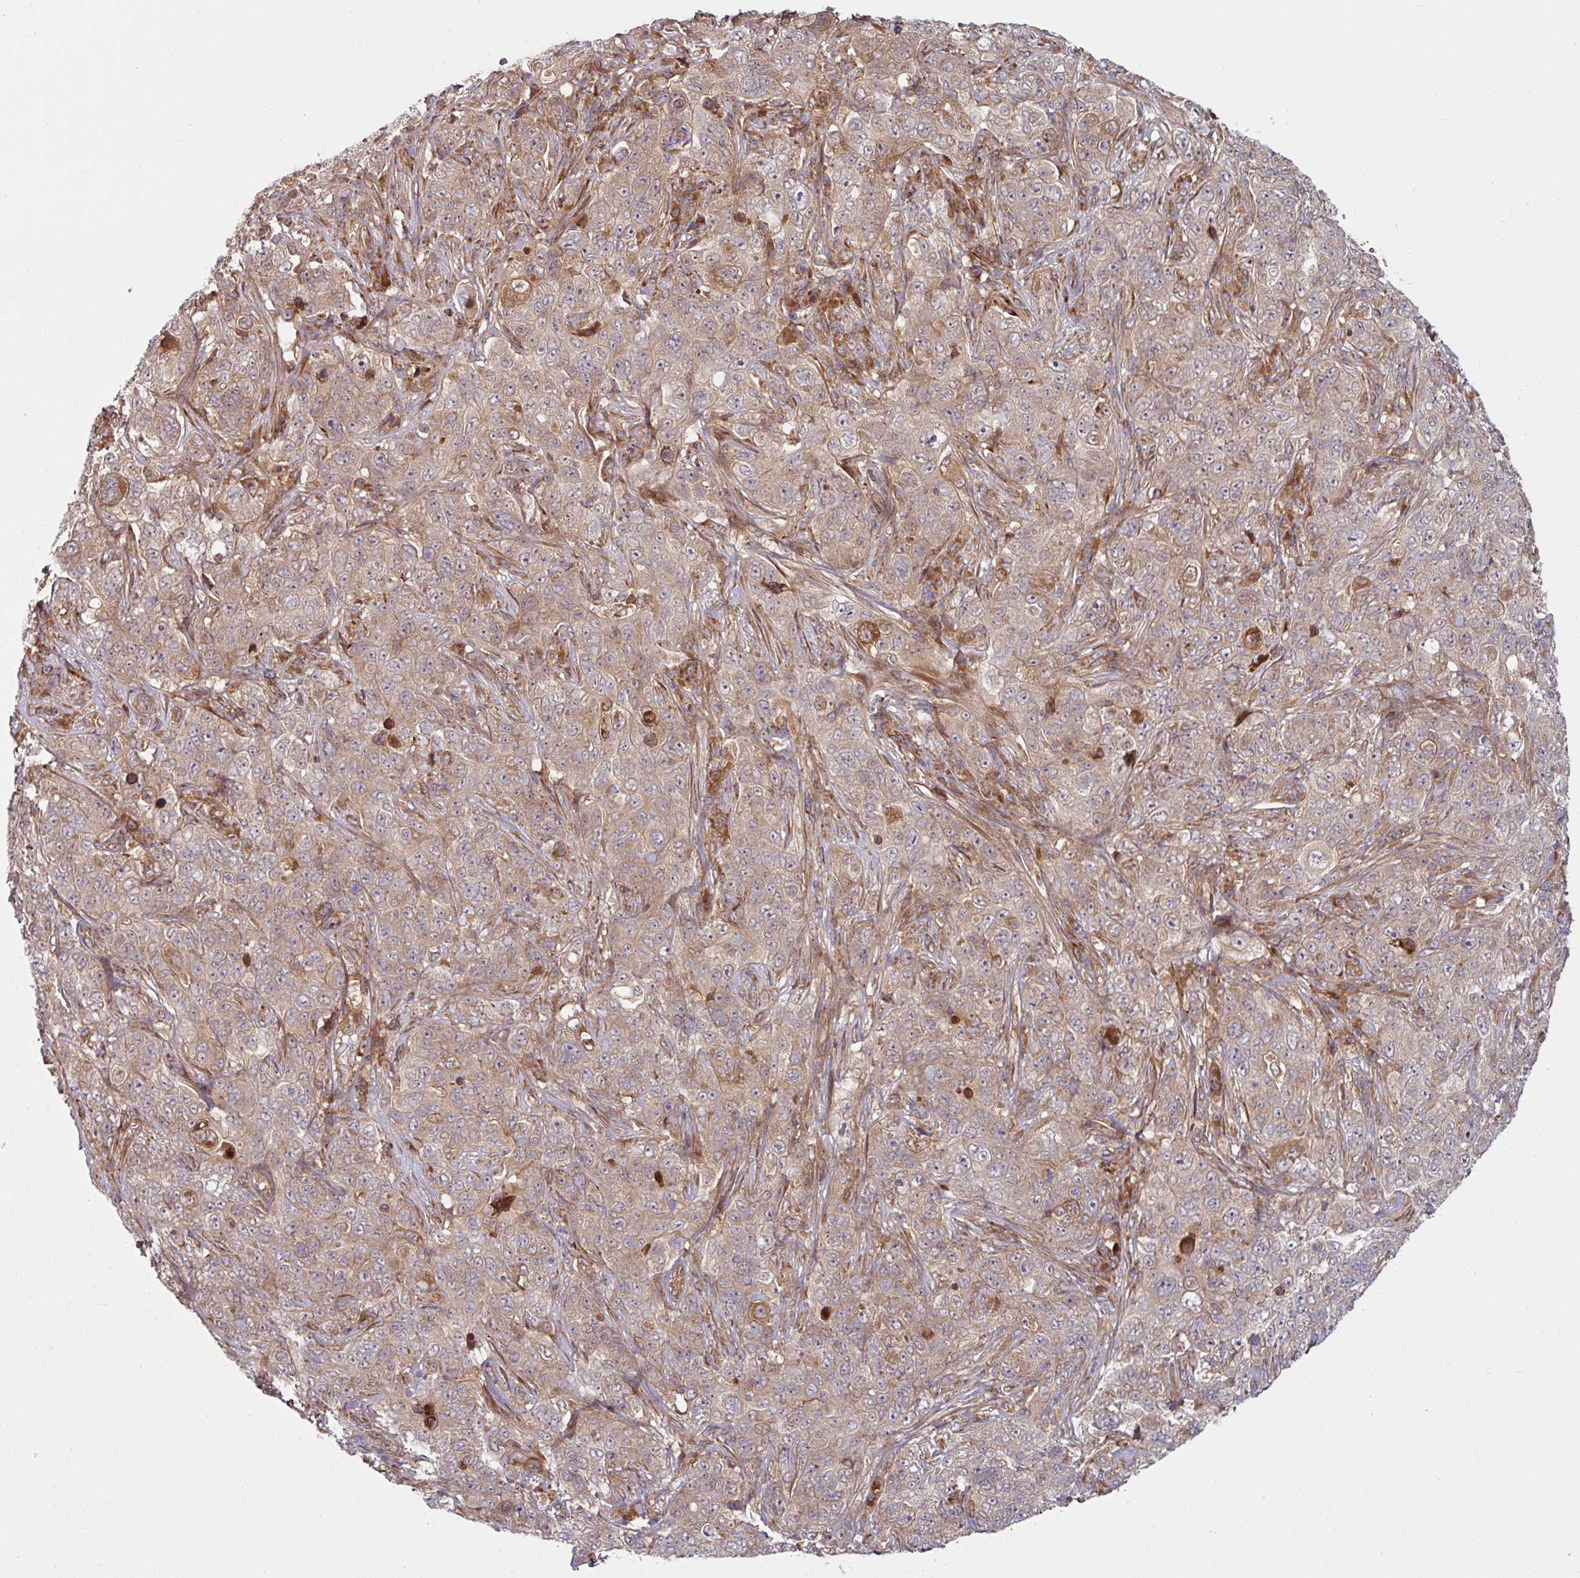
{"staining": {"intensity": "weak", "quantity": ">75%", "location": "cytoplasmic/membranous"}, "tissue": "pancreatic cancer", "cell_type": "Tumor cells", "image_type": "cancer", "snomed": [{"axis": "morphology", "description": "Adenocarcinoma, NOS"}, {"axis": "topography", "description": "Pancreas"}], "caption": "Immunohistochemical staining of pancreatic cancer reveals weak cytoplasmic/membranous protein staining in about >75% of tumor cells.", "gene": "RAB5A", "patient": {"sex": "male", "age": 68}}